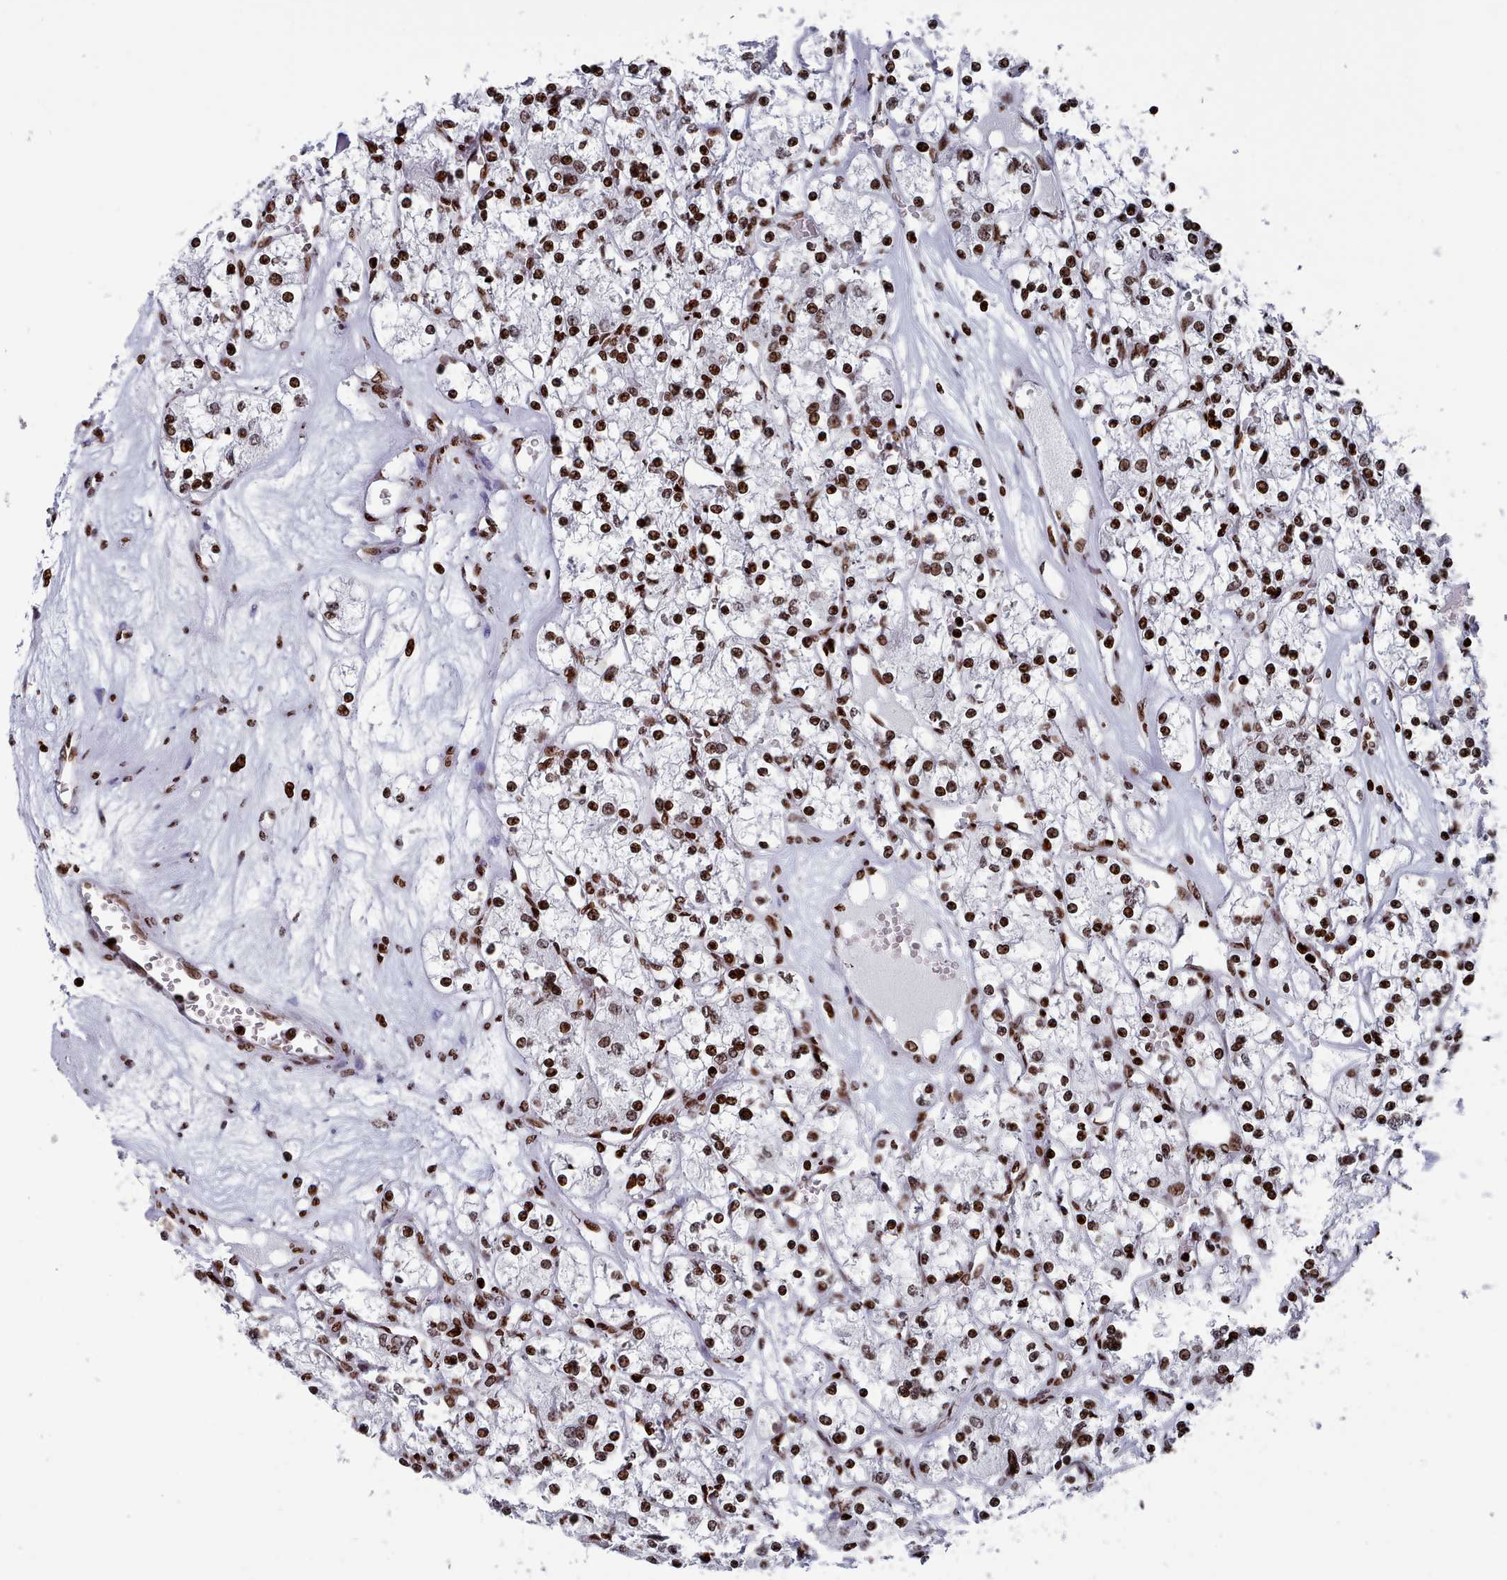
{"staining": {"intensity": "strong", "quantity": ">75%", "location": "nuclear"}, "tissue": "renal cancer", "cell_type": "Tumor cells", "image_type": "cancer", "snomed": [{"axis": "morphology", "description": "Adenocarcinoma, NOS"}, {"axis": "topography", "description": "Kidney"}], "caption": "Human adenocarcinoma (renal) stained with a brown dye shows strong nuclear positive expression in approximately >75% of tumor cells.", "gene": "PCDHB12", "patient": {"sex": "female", "age": 59}}